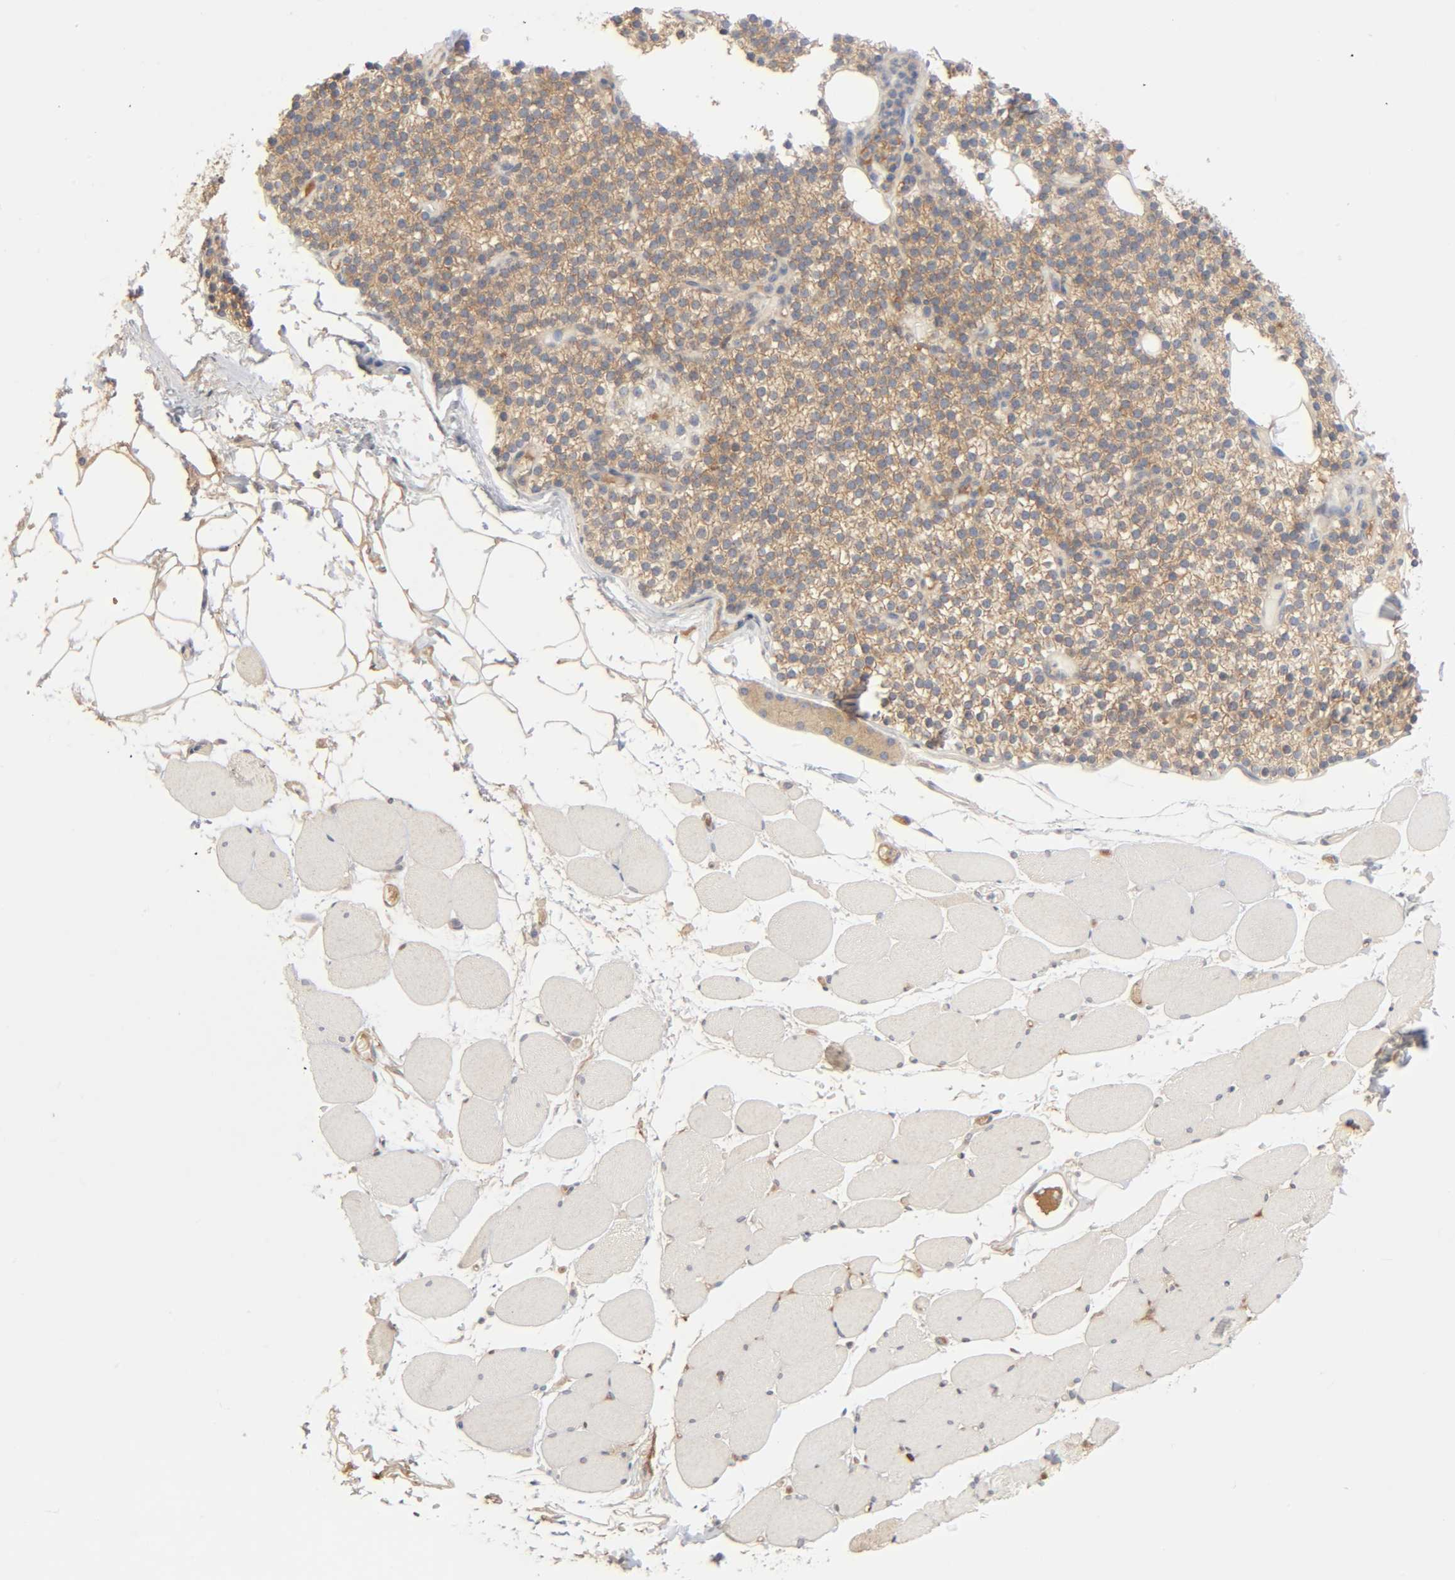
{"staining": {"intensity": "weak", "quantity": "25%-75%", "location": "cytoplasmic/membranous"}, "tissue": "skeletal muscle", "cell_type": "Myocytes", "image_type": "normal", "snomed": [{"axis": "morphology", "description": "Normal tissue, NOS"}, {"axis": "topography", "description": "Skeletal muscle"}, {"axis": "topography", "description": "Parathyroid gland"}], "caption": "Immunohistochemistry (IHC) photomicrograph of unremarkable skeletal muscle: human skeletal muscle stained using immunohistochemistry (IHC) reveals low levels of weak protein expression localized specifically in the cytoplasmic/membranous of myocytes, appearing as a cytoplasmic/membranous brown color.", "gene": "CPB2", "patient": {"sex": "female", "age": 37}}